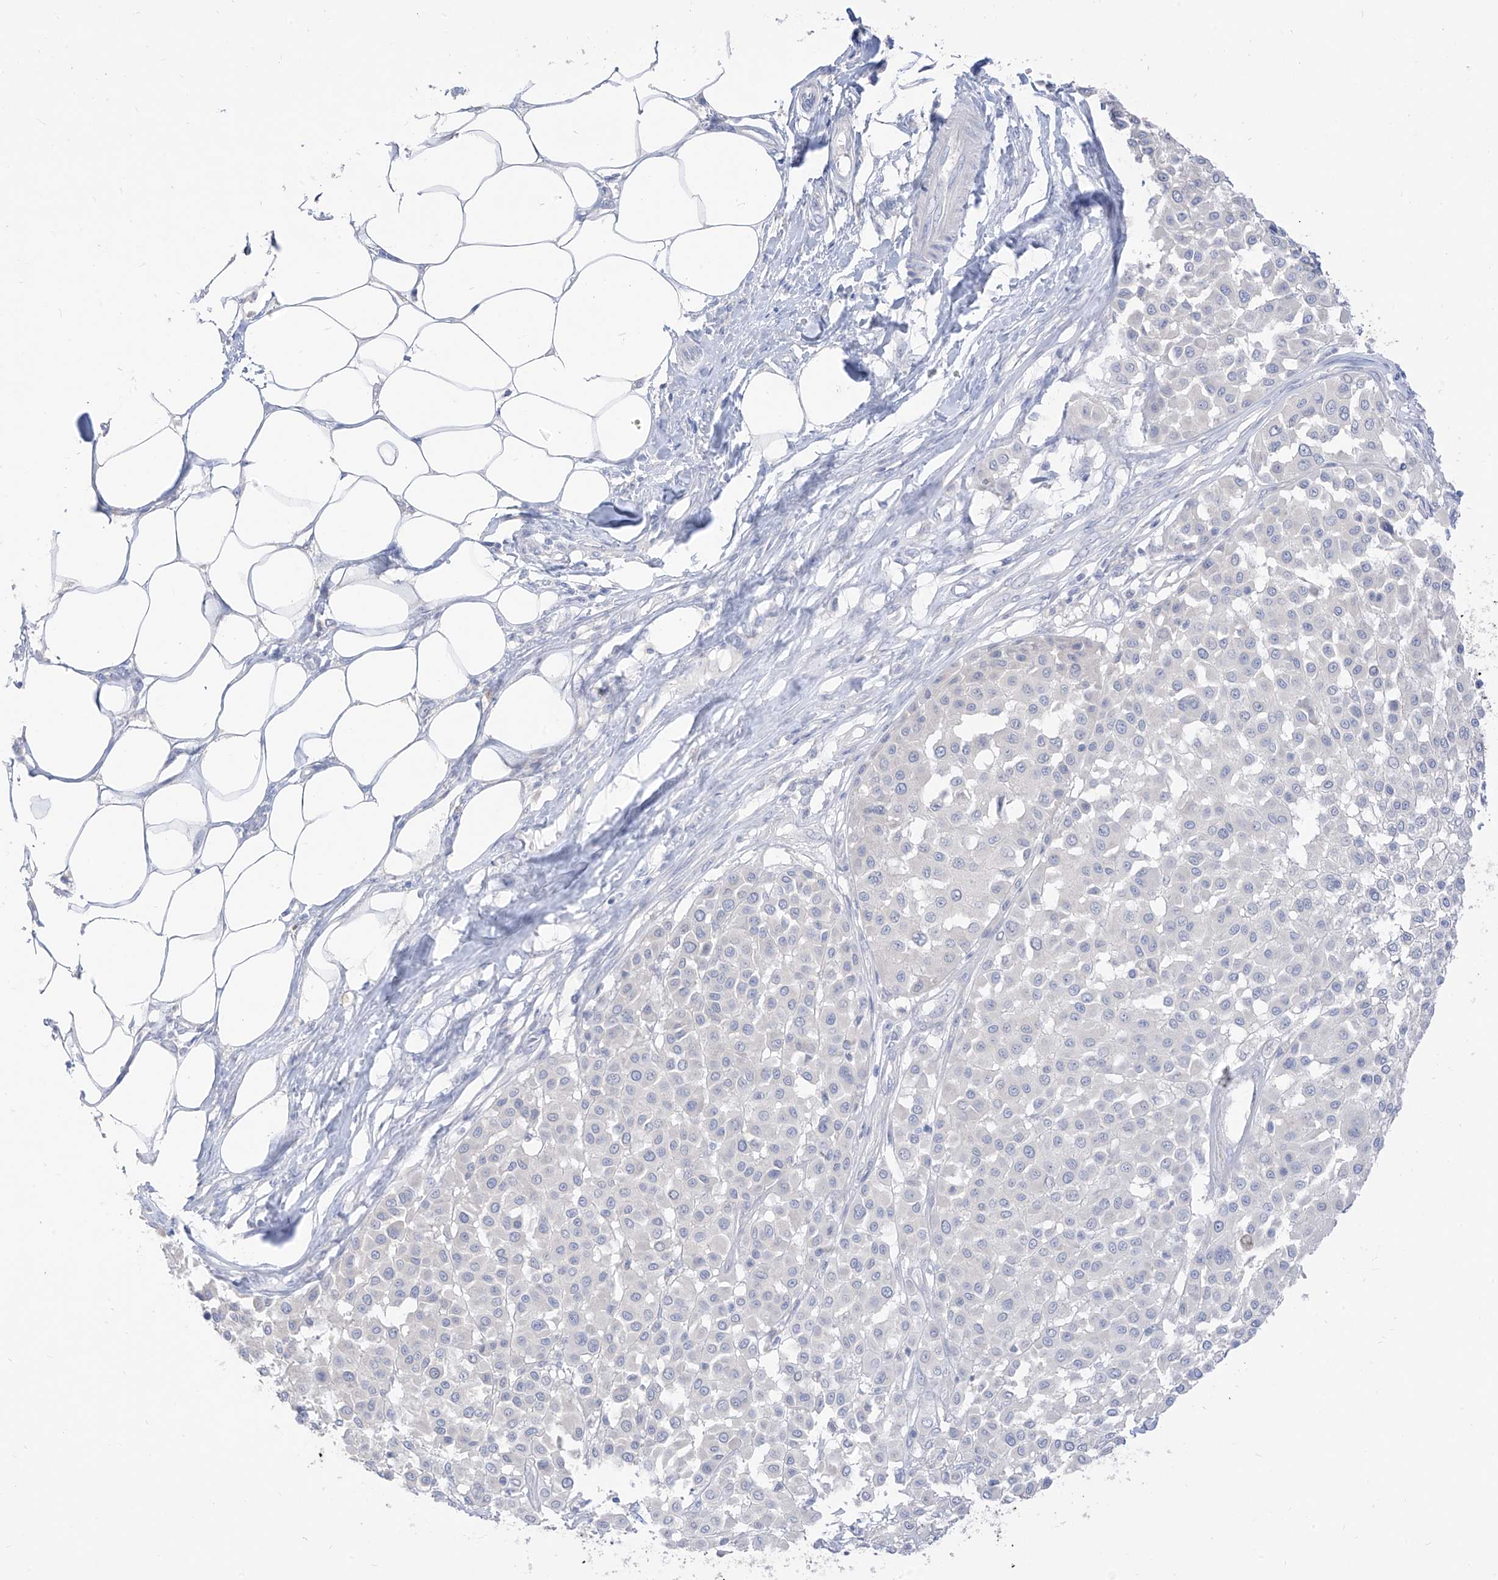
{"staining": {"intensity": "negative", "quantity": "none", "location": "none"}, "tissue": "melanoma", "cell_type": "Tumor cells", "image_type": "cancer", "snomed": [{"axis": "morphology", "description": "Malignant melanoma, Metastatic site"}, {"axis": "topography", "description": "Soft tissue"}], "caption": "A high-resolution histopathology image shows immunohistochemistry (IHC) staining of malignant melanoma (metastatic site), which reveals no significant expression in tumor cells.", "gene": "ARHGEF40", "patient": {"sex": "male", "age": 41}}